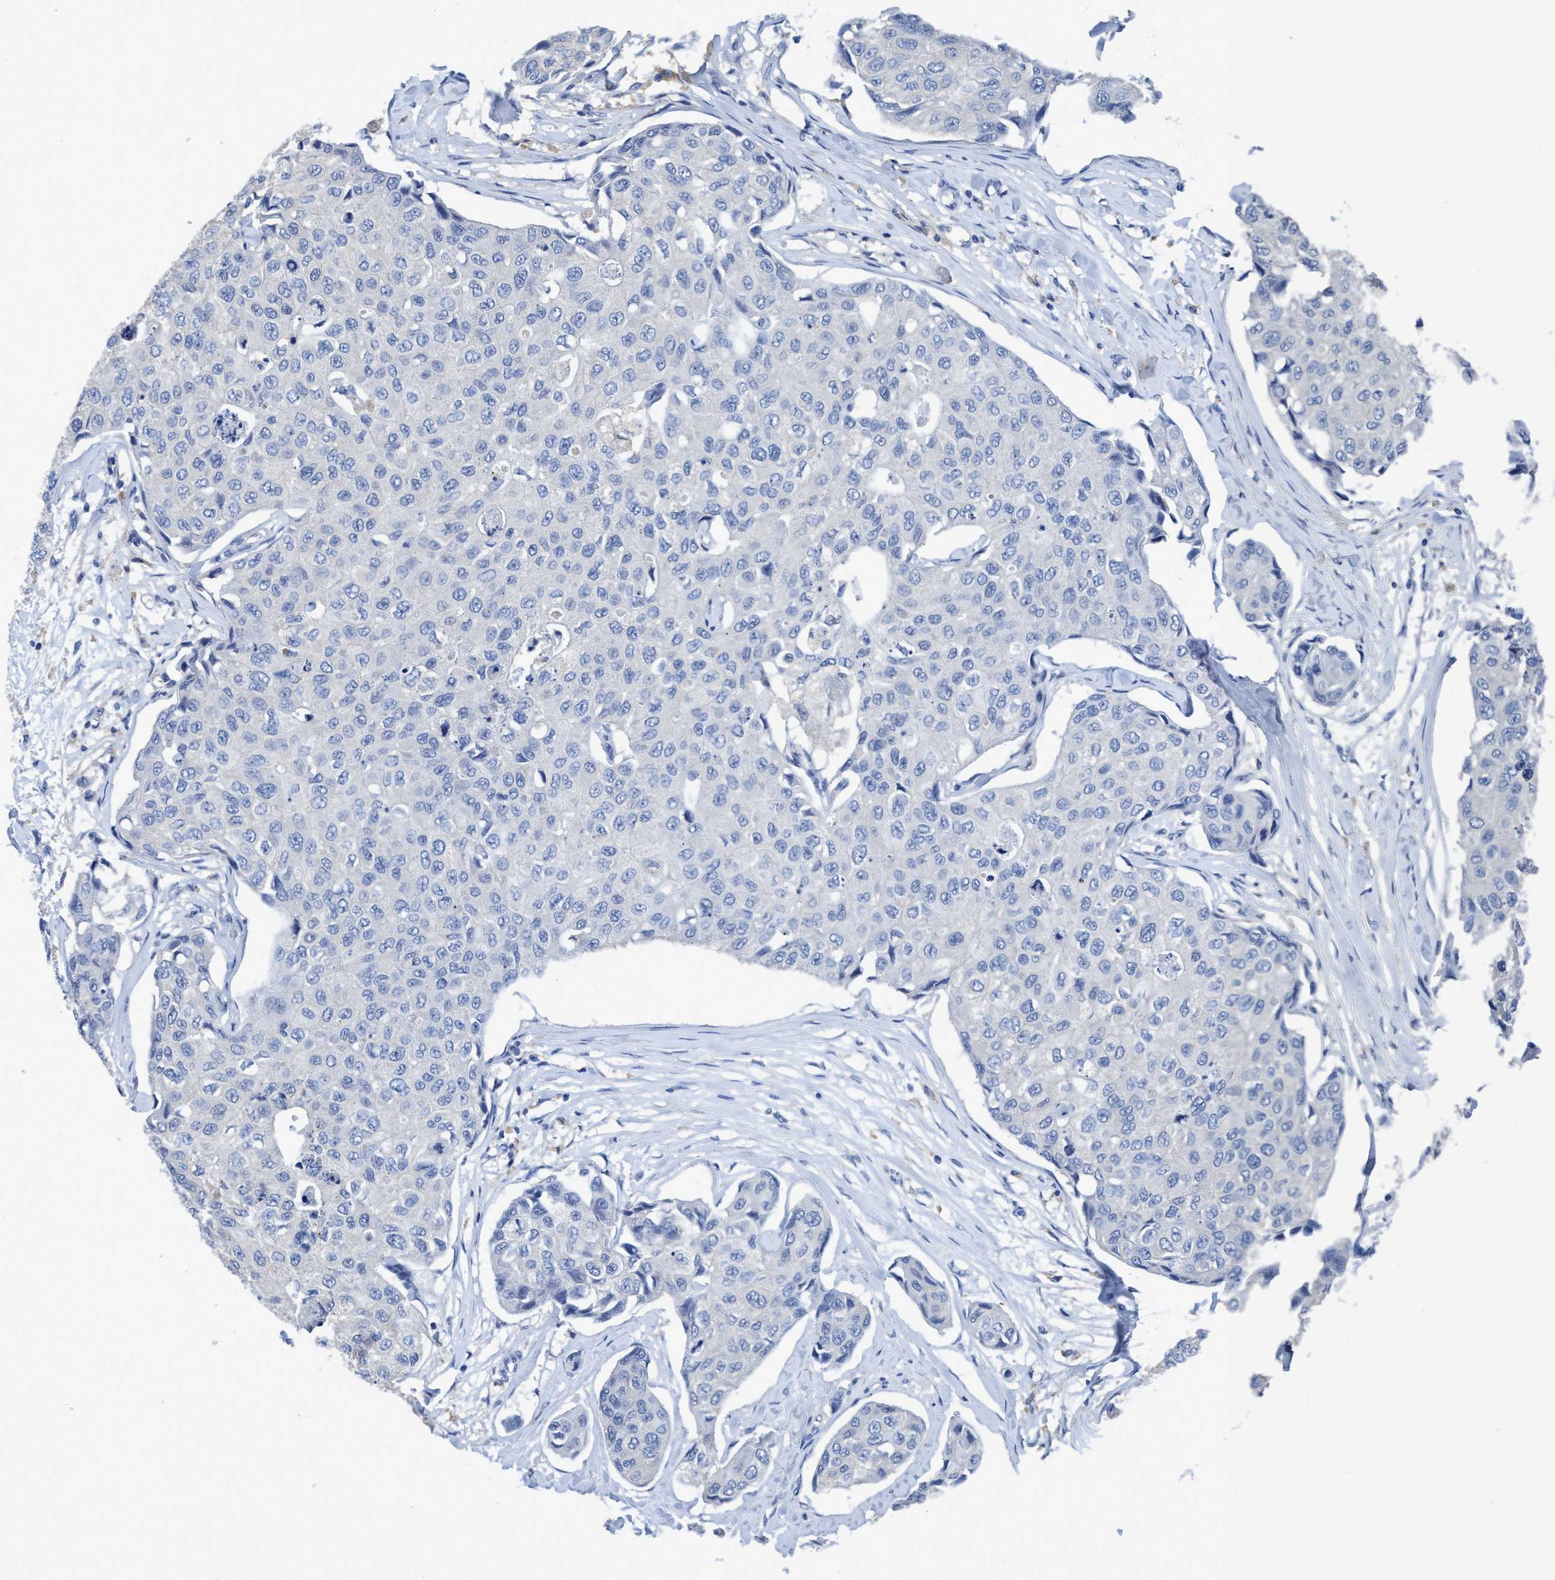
{"staining": {"intensity": "negative", "quantity": "none", "location": "none"}, "tissue": "breast cancer", "cell_type": "Tumor cells", "image_type": "cancer", "snomed": [{"axis": "morphology", "description": "Duct carcinoma"}, {"axis": "topography", "description": "Breast"}], "caption": "A photomicrograph of human breast cancer (intraductal carcinoma) is negative for staining in tumor cells.", "gene": "DNAI1", "patient": {"sex": "female", "age": 80}}